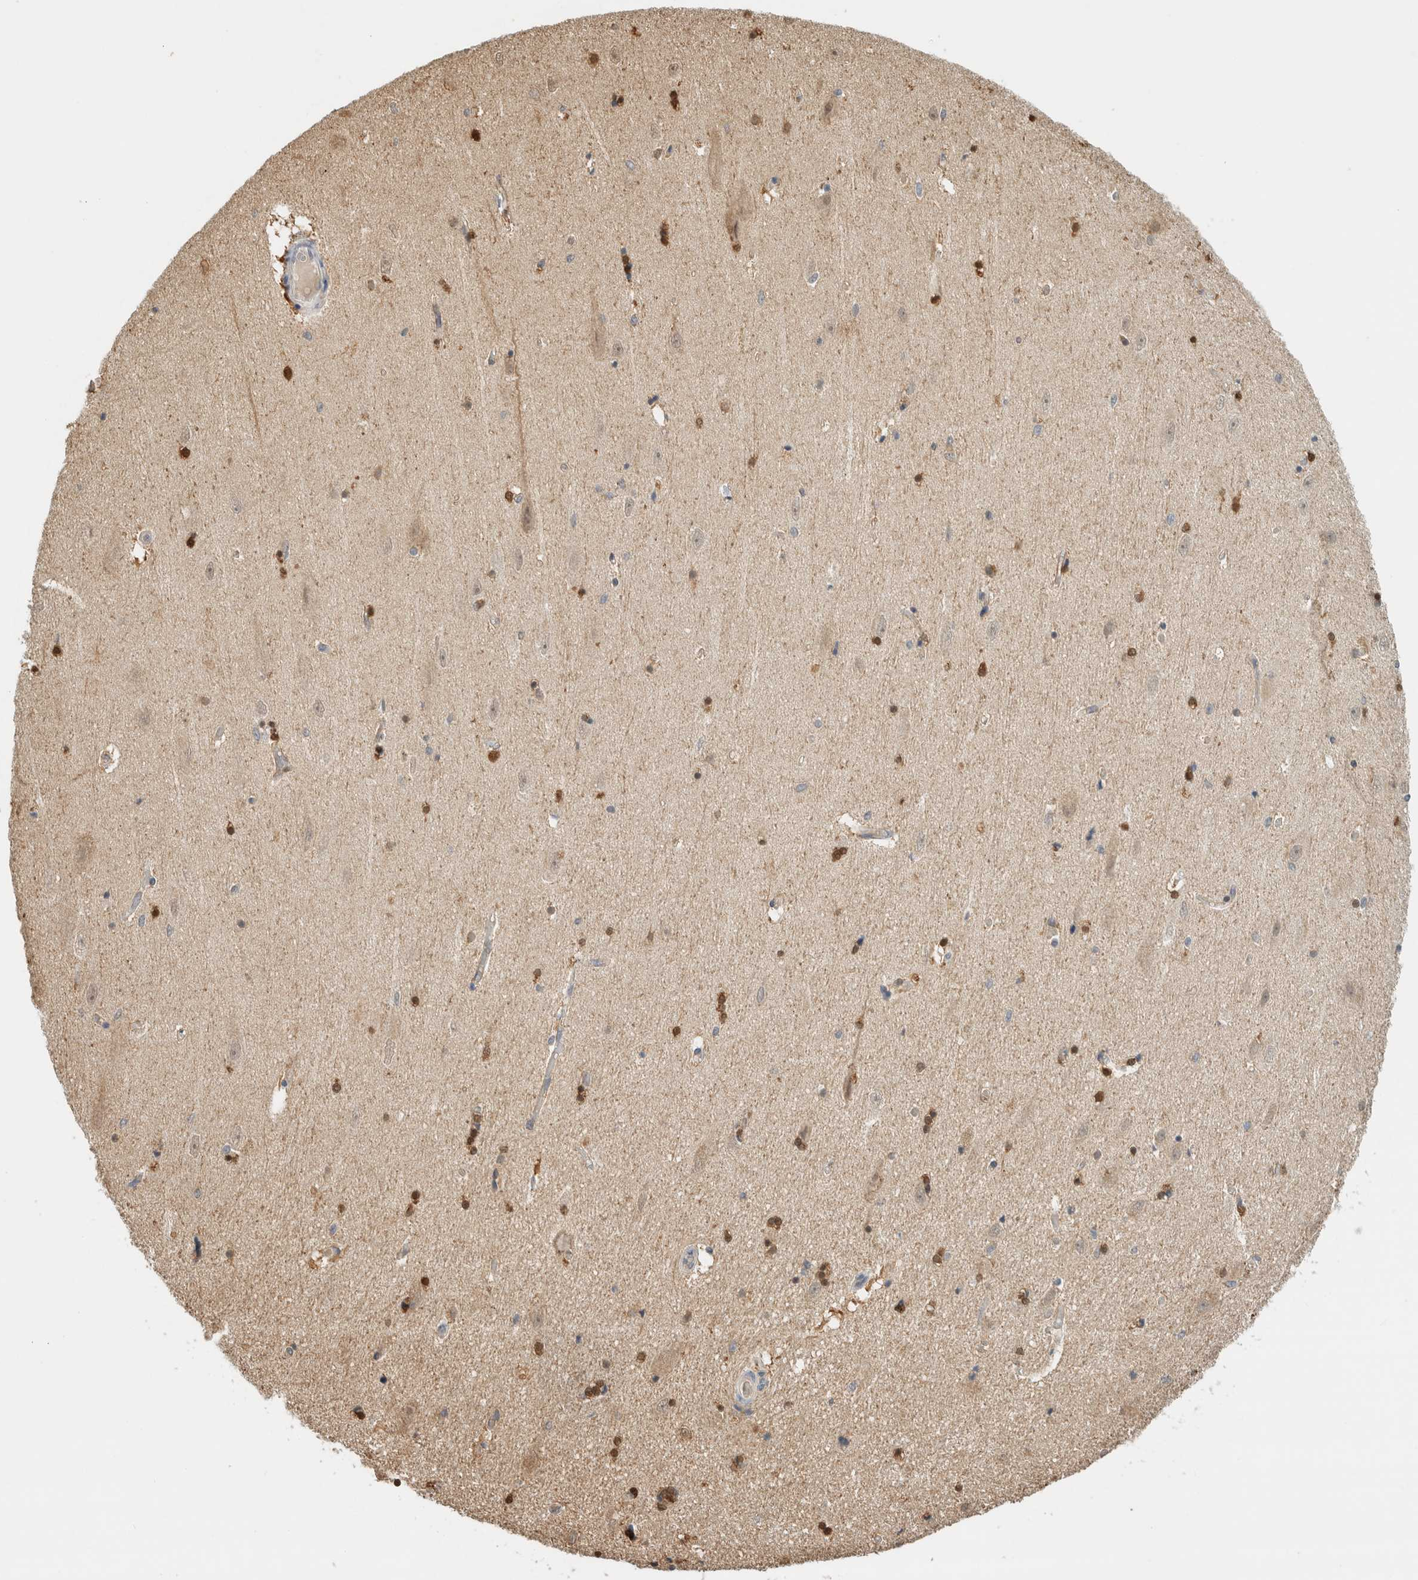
{"staining": {"intensity": "moderate", "quantity": "25%-75%", "location": "cytoplasmic/membranous,nuclear"}, "tissue": "hippocampus", "cell_type": "Glial cells", "image_type": "normal", "snomed": [{"axis": "morphology", "description": "Normal tissue, NOS"}, {"axis": "topography", "description": "Hippocampus"}], "caption": "Immunohistochemical staining of benign human hippocampus exhibits moderate cytoplasmic/membranous,nuclear protein positivity in approximately 25%-75% of glial cells. (DAB IHC, brown staining for protein, blue staining for nuclei).", "gene": "CA13", "patient": {"sex": "female", "age": 54}}